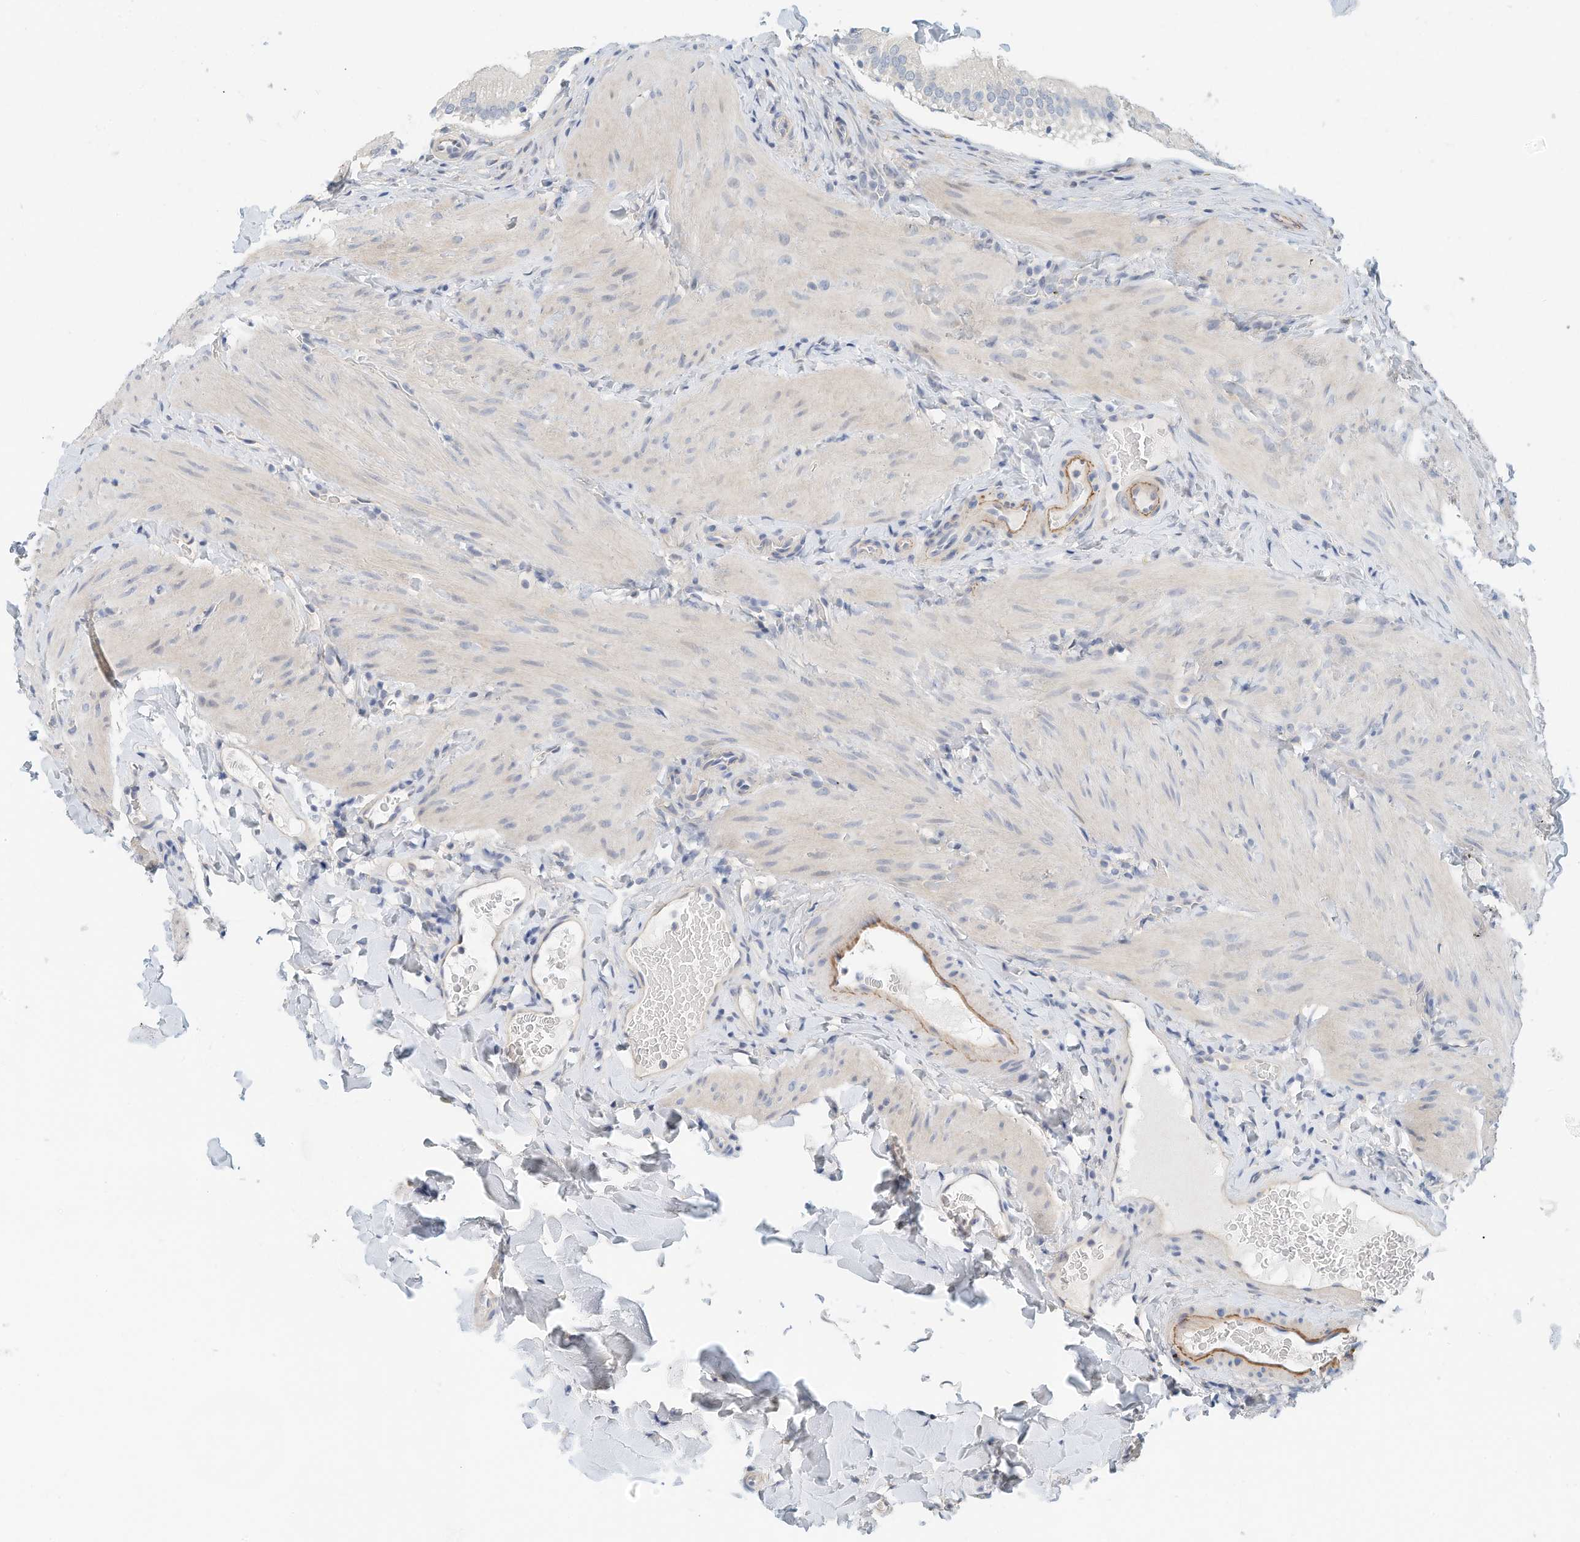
{"staining": {"intensity": "negative", "quantity": "none", "location": "none"}, "tissue": "gallbladder", "cell_type": "Glandular cells", "image_type": "normal", "snomed": [{"axis": "morphology", "description": "Normal tissue, NOS"}, {"axis": "topography", "description": "Gallbladder"}], "caption": "Immunohistochemistry of benign gallbladder demonstrates no expression in glandular cells. The staining is performed using DAB brown chromogen with nuclei counter-stained in using hematoxylin.", "gene": "ARHGAP28", "patient": {"sex": "female", "age": 30}}